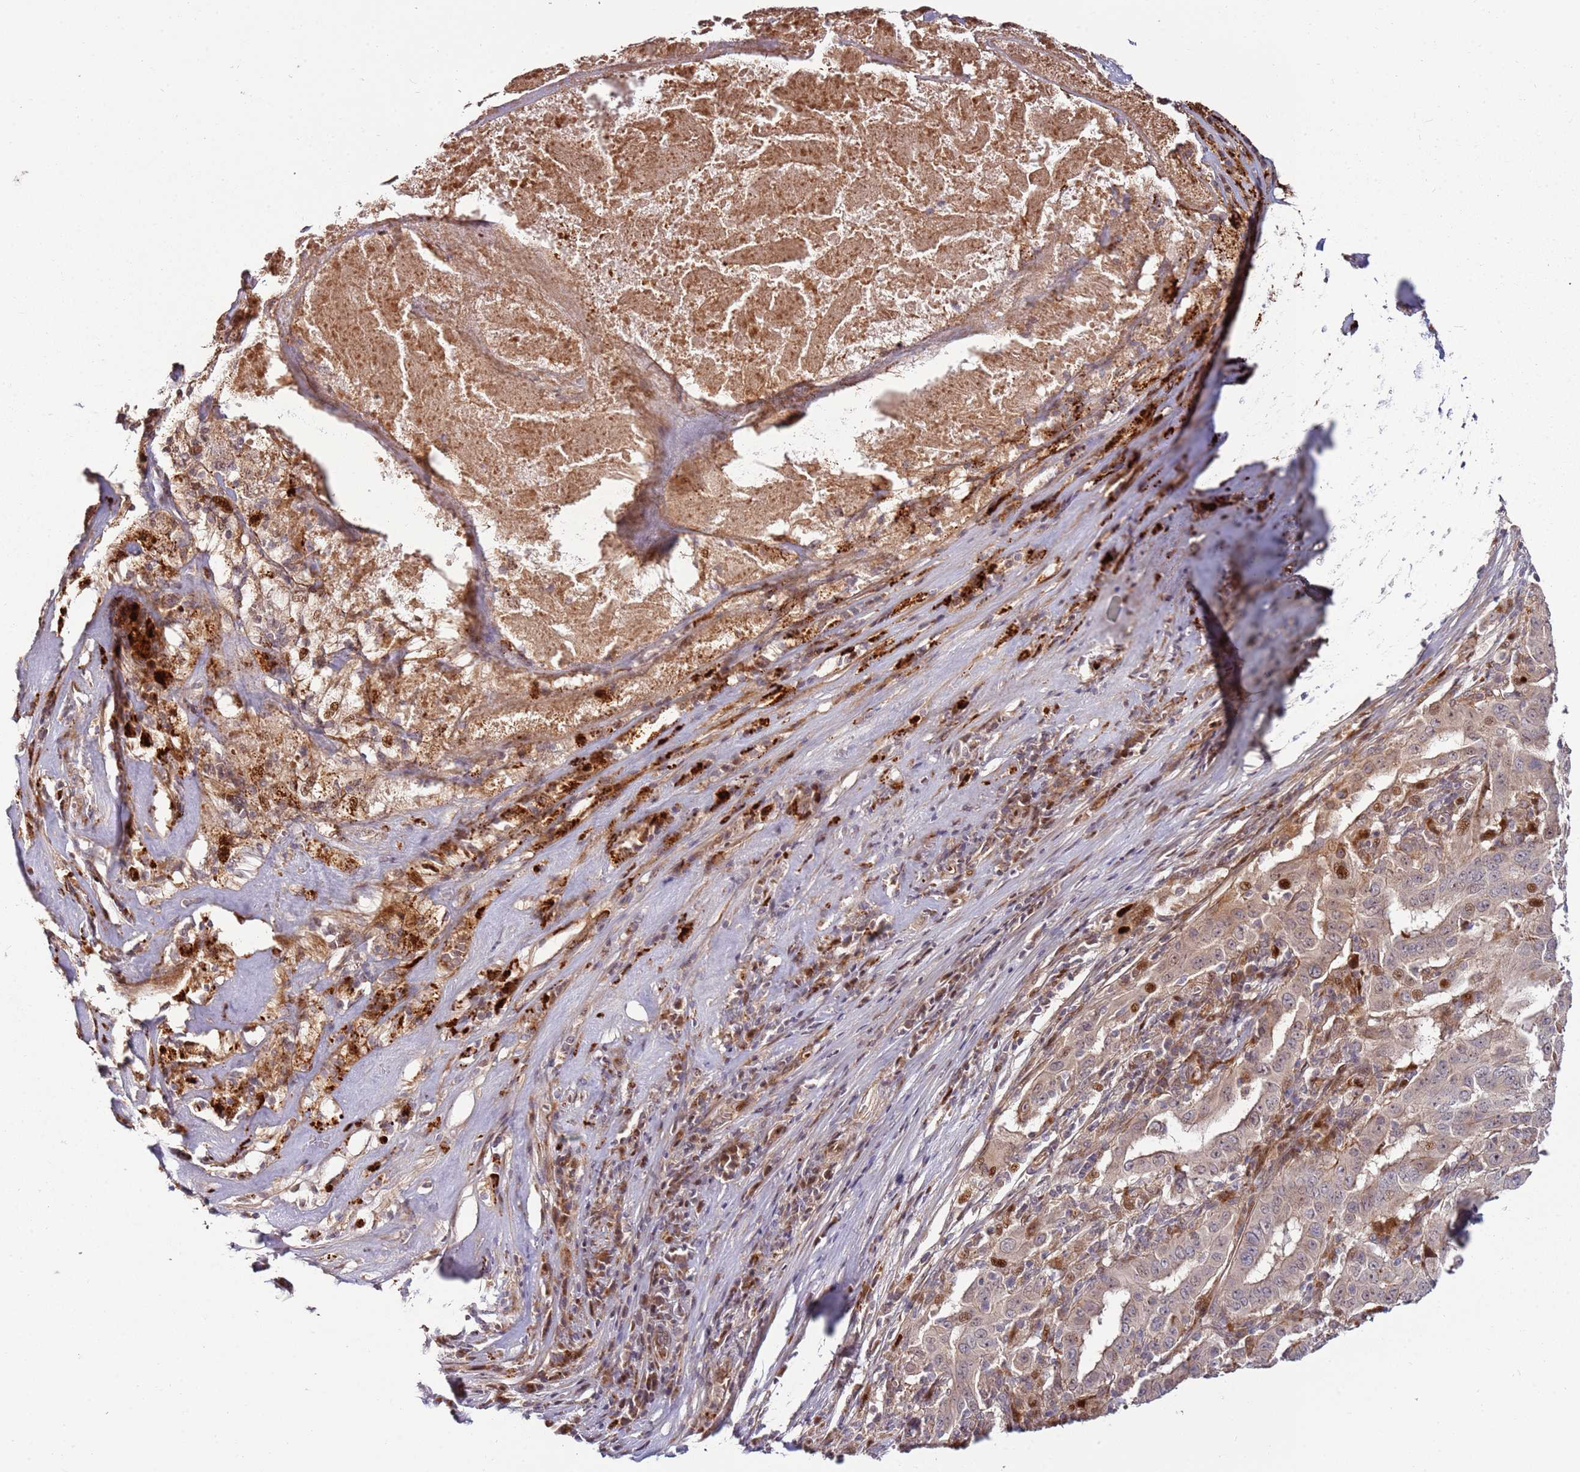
{"staining": {"intensity": "moderate", "quantity": "<25%", "location": "nuclear"}, "tissue": "pancreatic cancer", "cell_type": "Tumor cells", "image_type": "cancer", "snomed": [{"axis": "morphology", "description": "Adenocarcinoma, NOS"}, {"axis": "topography", "description": "Pancreas"}], "caption": "Immunohistochemistry (IHC) (DAB (3,3'-diaminobenzidine)) staining of adenocarcinoma (pancreatic) shows moderate nuclear protein expression in approximately <25% of tumor cells.", "gene": "RHBDL1", "patient": {"sex": "male", "age": 63}}